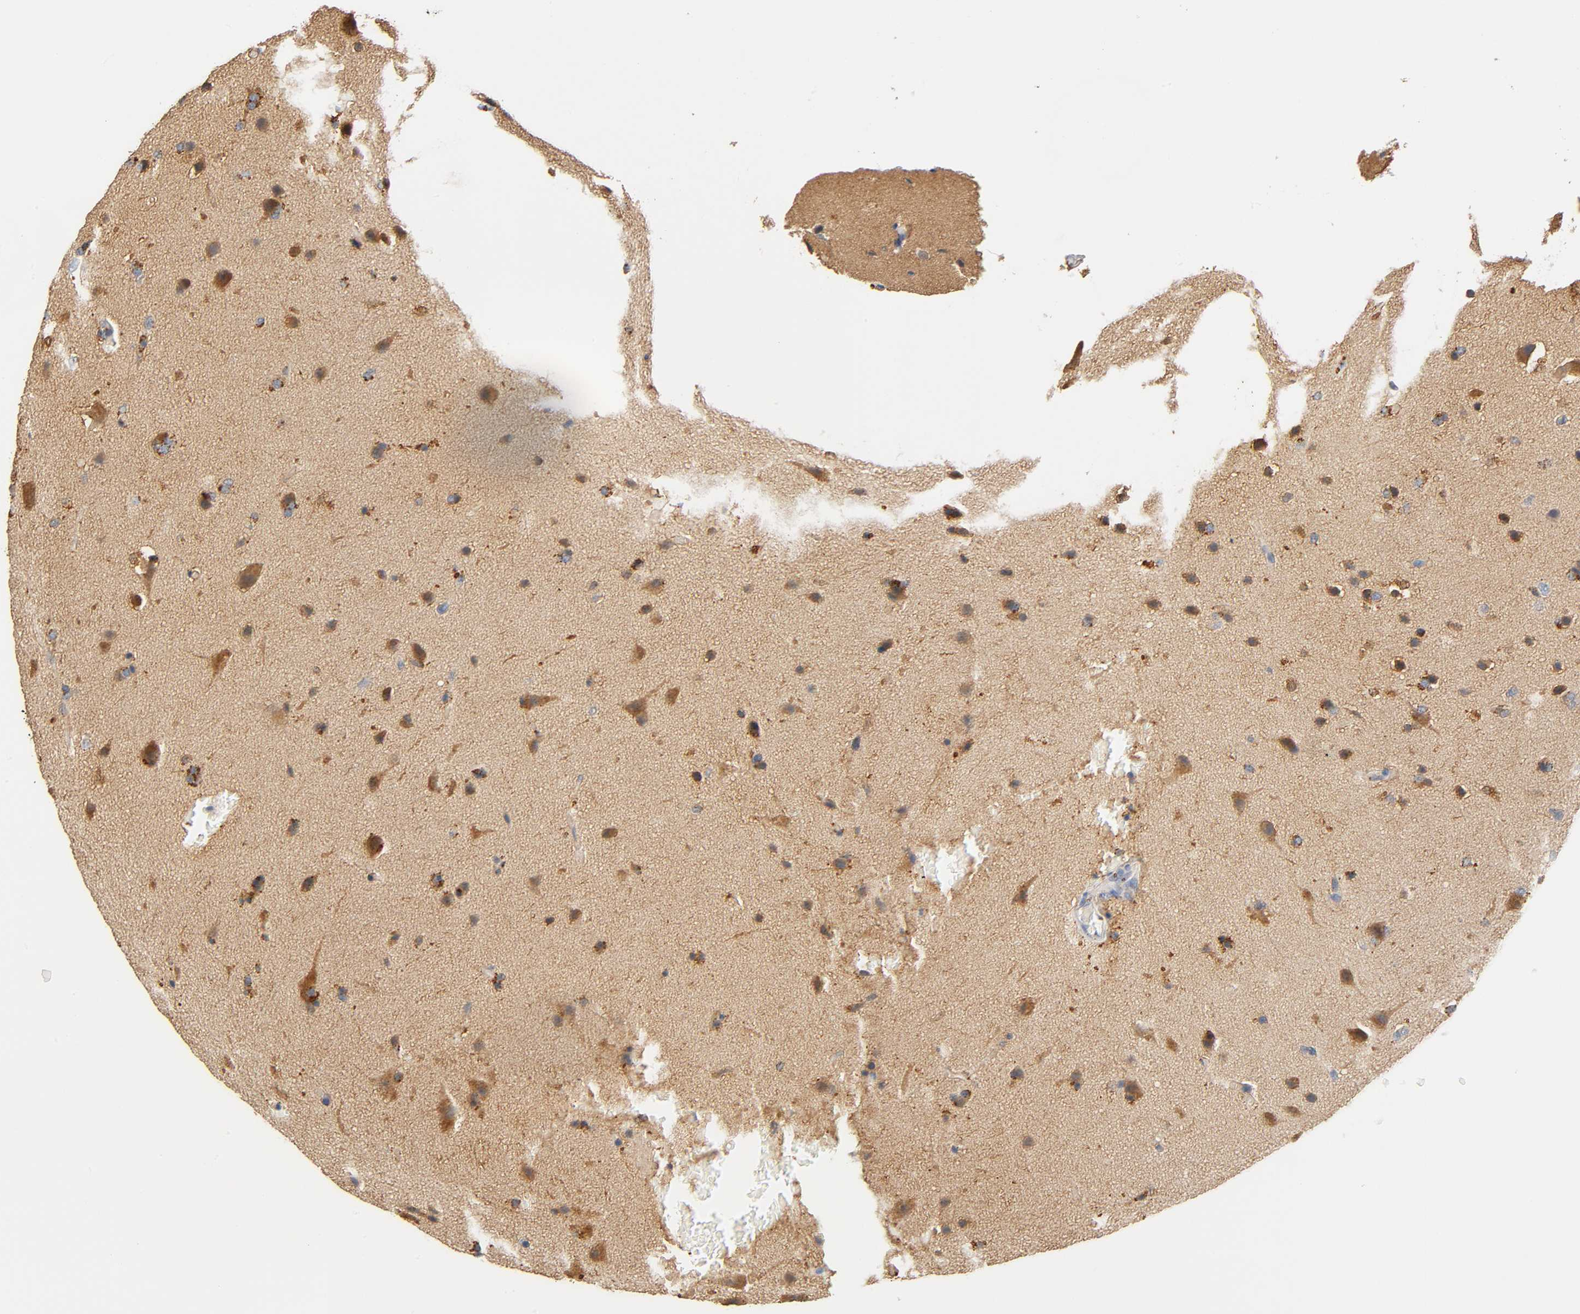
{"staining": {"intensity": "moderate", "quantity": ">75%", "location": "cytoplasmic/membranous"}, "tissue": "glioma", "cell_type": "Tumor cells", "image_type": "cancer", "snomed": [{"axis": "morphology", "description": "Glioma, malignant, Low grade"}, {"axis": "topography", "description": "Cerebral cortex"}], "caption": "Protein staining by immunohistochemistry (IHC) demonstrates moderate cytoplasmic/membranous expression in approximately >75% of tumor cells in glioma.", "gene": "UCKL1", "patient": {"sex": "female", "age": 47}}